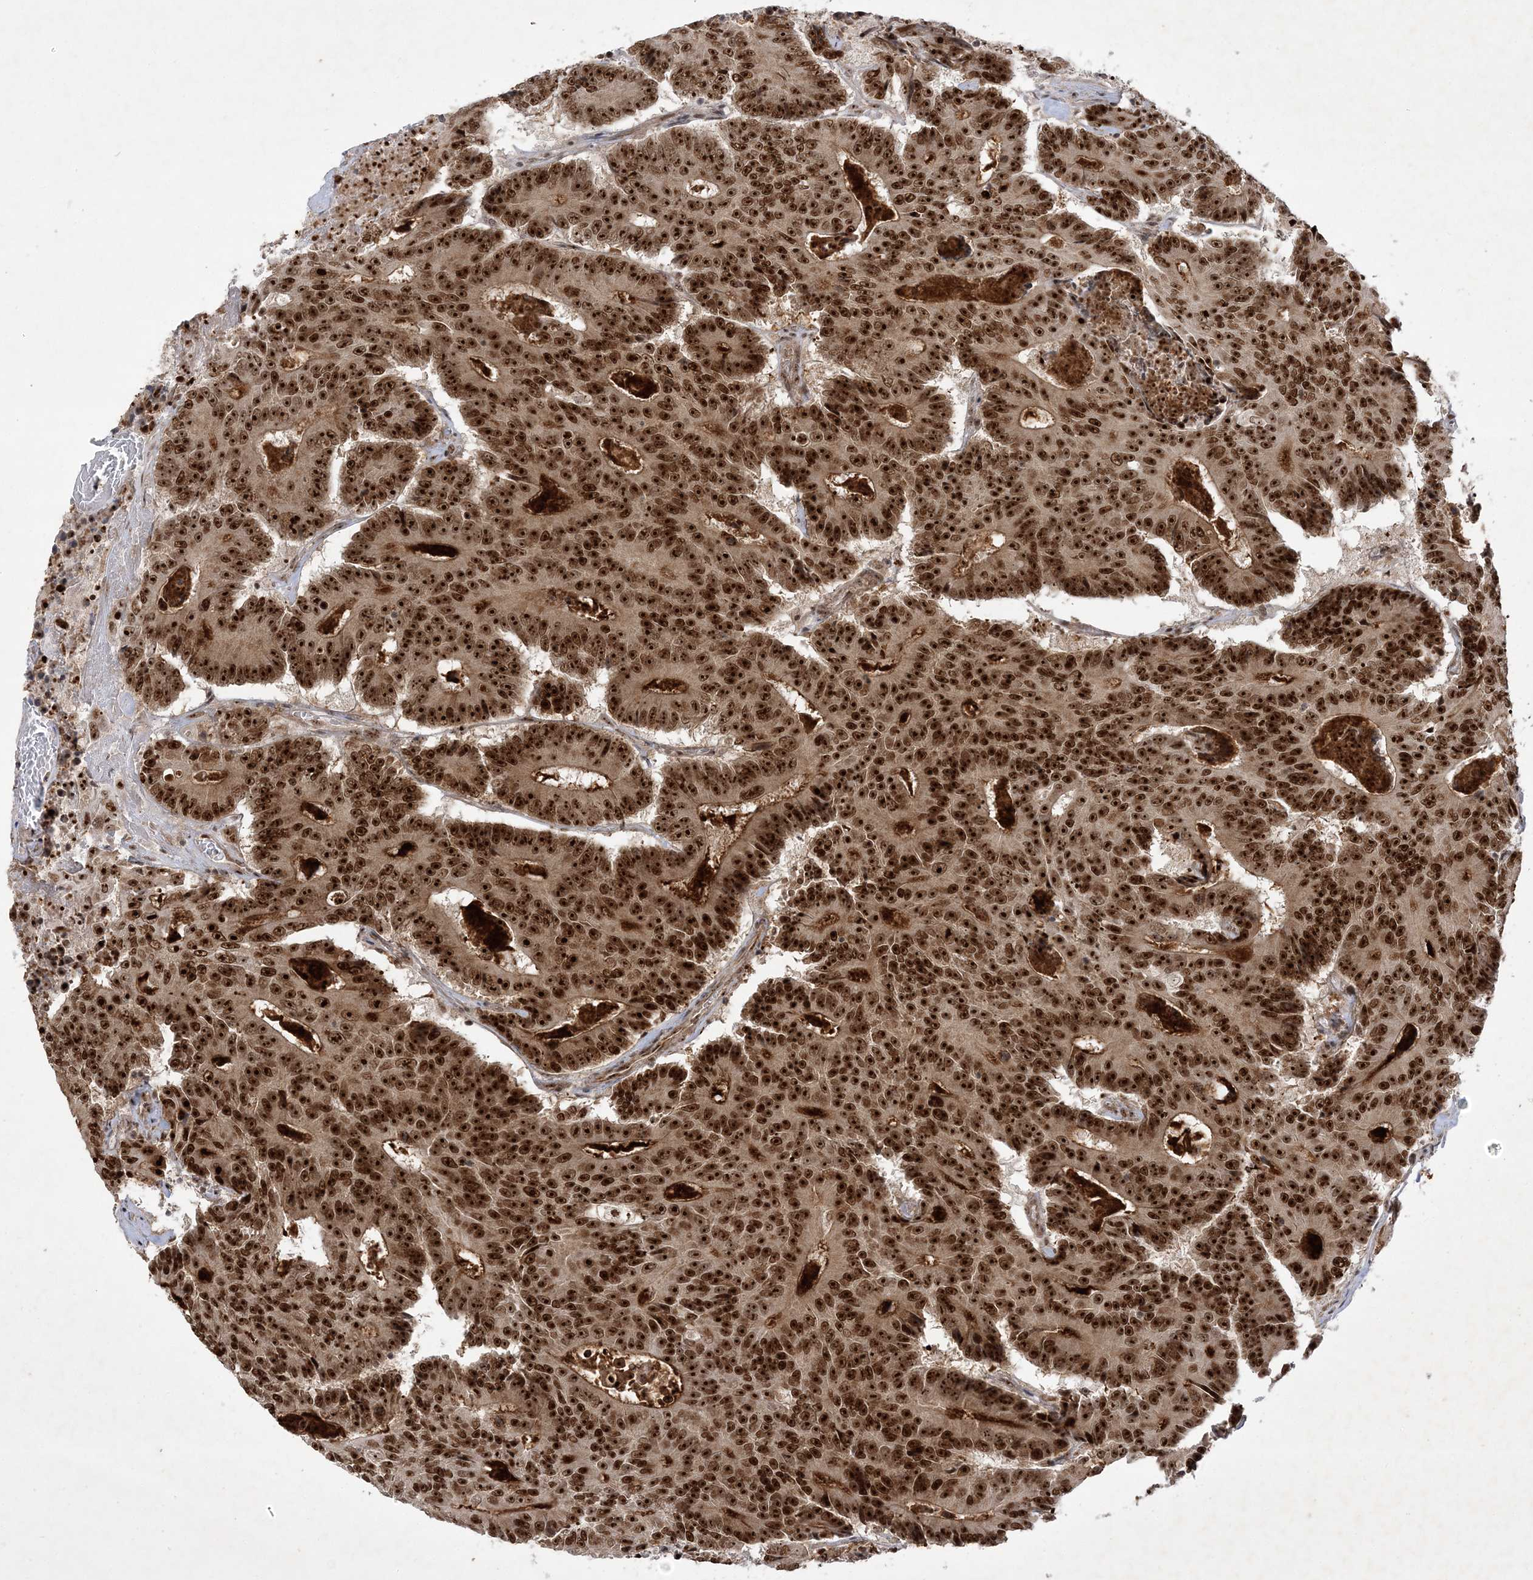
{"staining": {"intensity": "strong", "quantity": ">75%", "location": "nuclear"}, "tissue": "colorectal cancer", "cell_type": "Tumor cells", "image_type": "cancer", "snomed": [{"axis": "morphology", "description": "Adenocarcinoma, NOS"}, {"axis": "topography", "description": "Colon"}], "caption": "Approximately >75% of tumor cells in human colorectal cancer demonstrate strong nuclear protein expression as visualized by brown immunohistochemical staining.", "gene": "NPM3", "patient": {"sex": "male", "age": 83}}